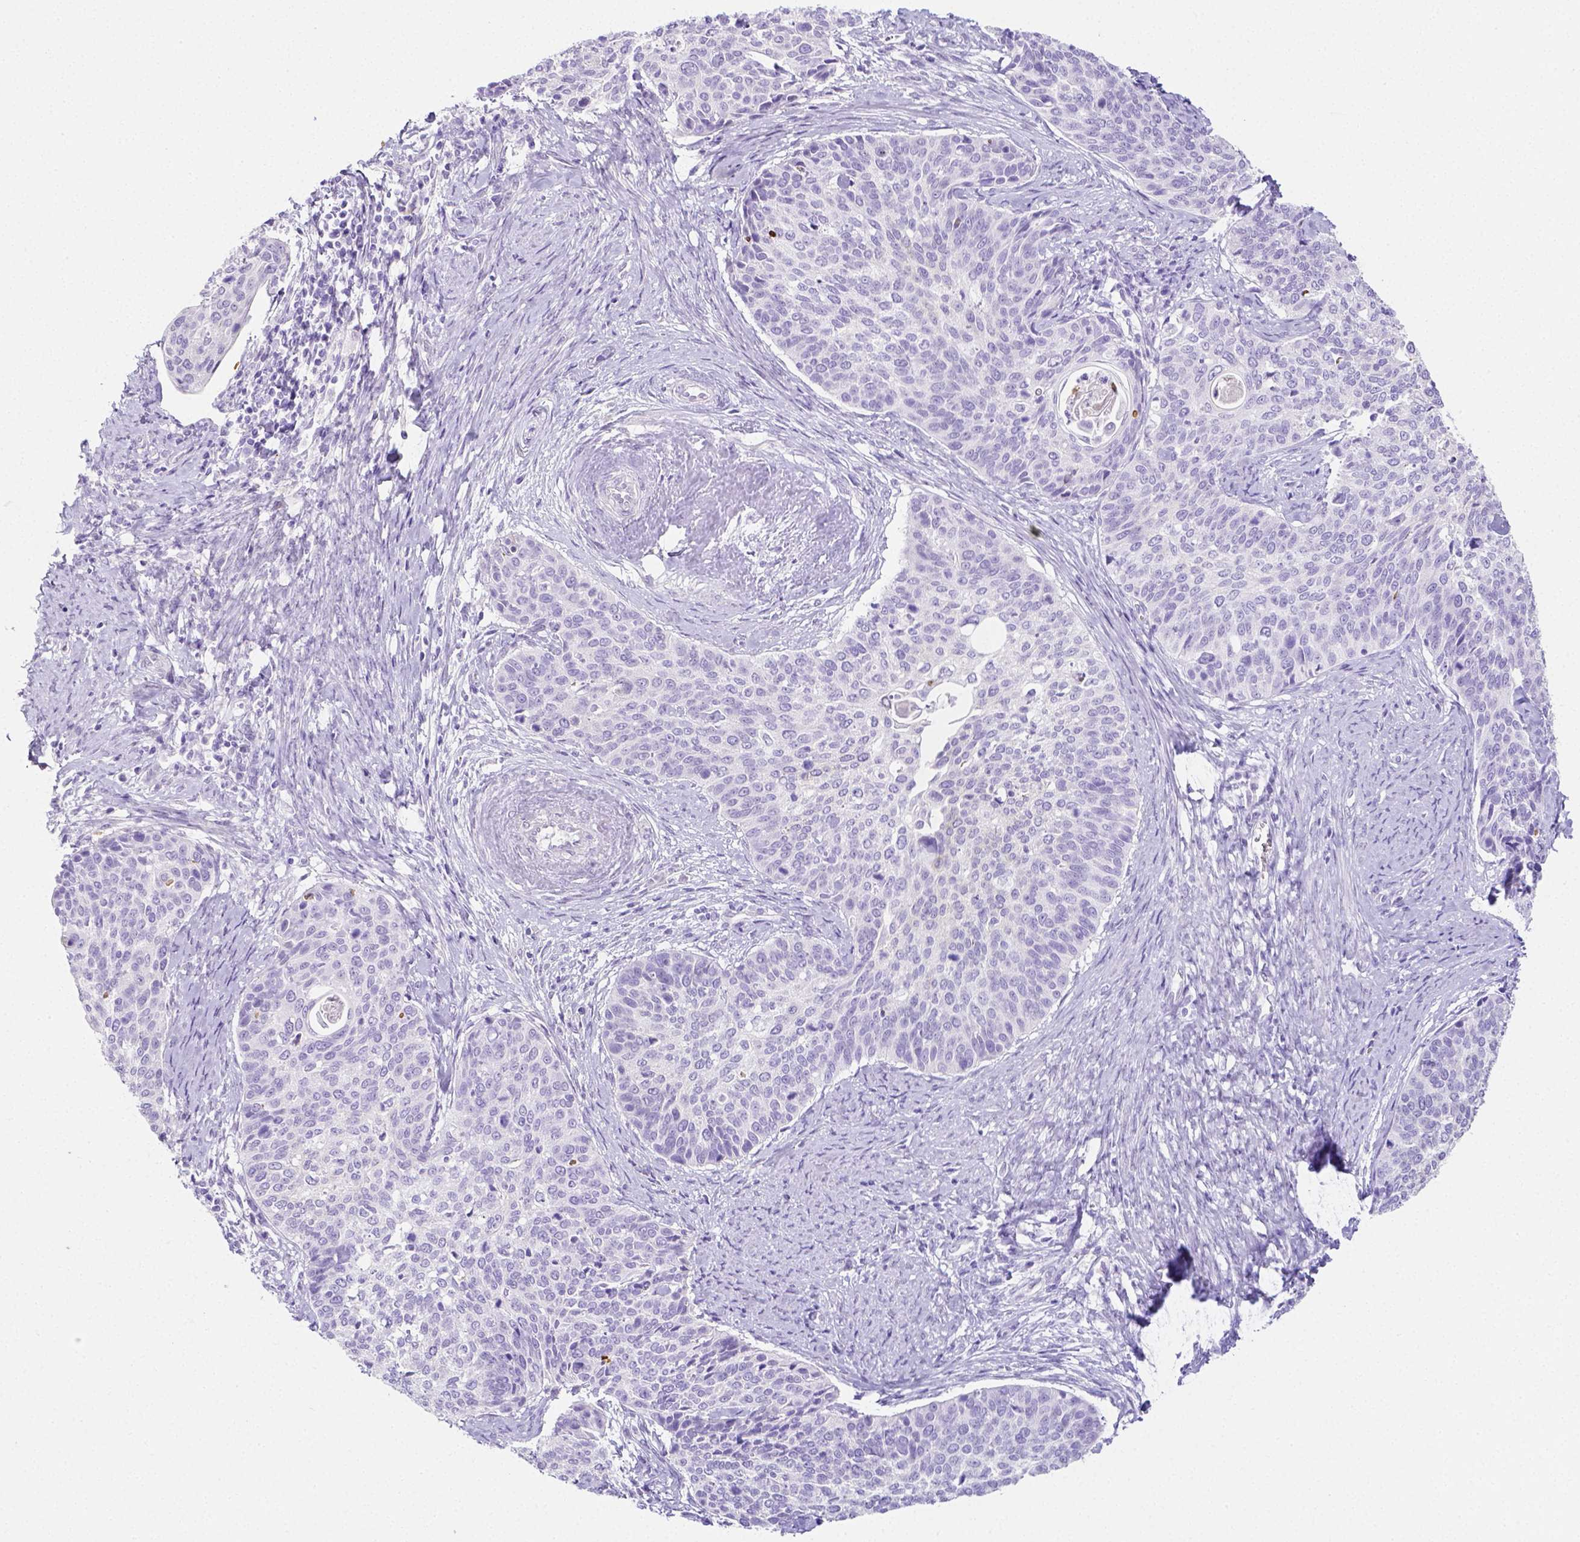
{"staining": {"intensity": "negative", "quantity": "none", "location": "none"}, "tissue": "cervical cancer", "cell_type": "Tumor cells", "image_type": "cancer", "snomed": [{"axis": "morphology", "description": "Squamous cell carcinoma, NOS"}, {"axis": "topography", "description": "Cervix"}], "caption": "Human cervical squamous cell carcinoma stained for a protein using immunohistochemistry demonstrates no expression in tumor cells.", "gene": "ARHGAP36", "patient": {"sex": "female", "age": 69}}